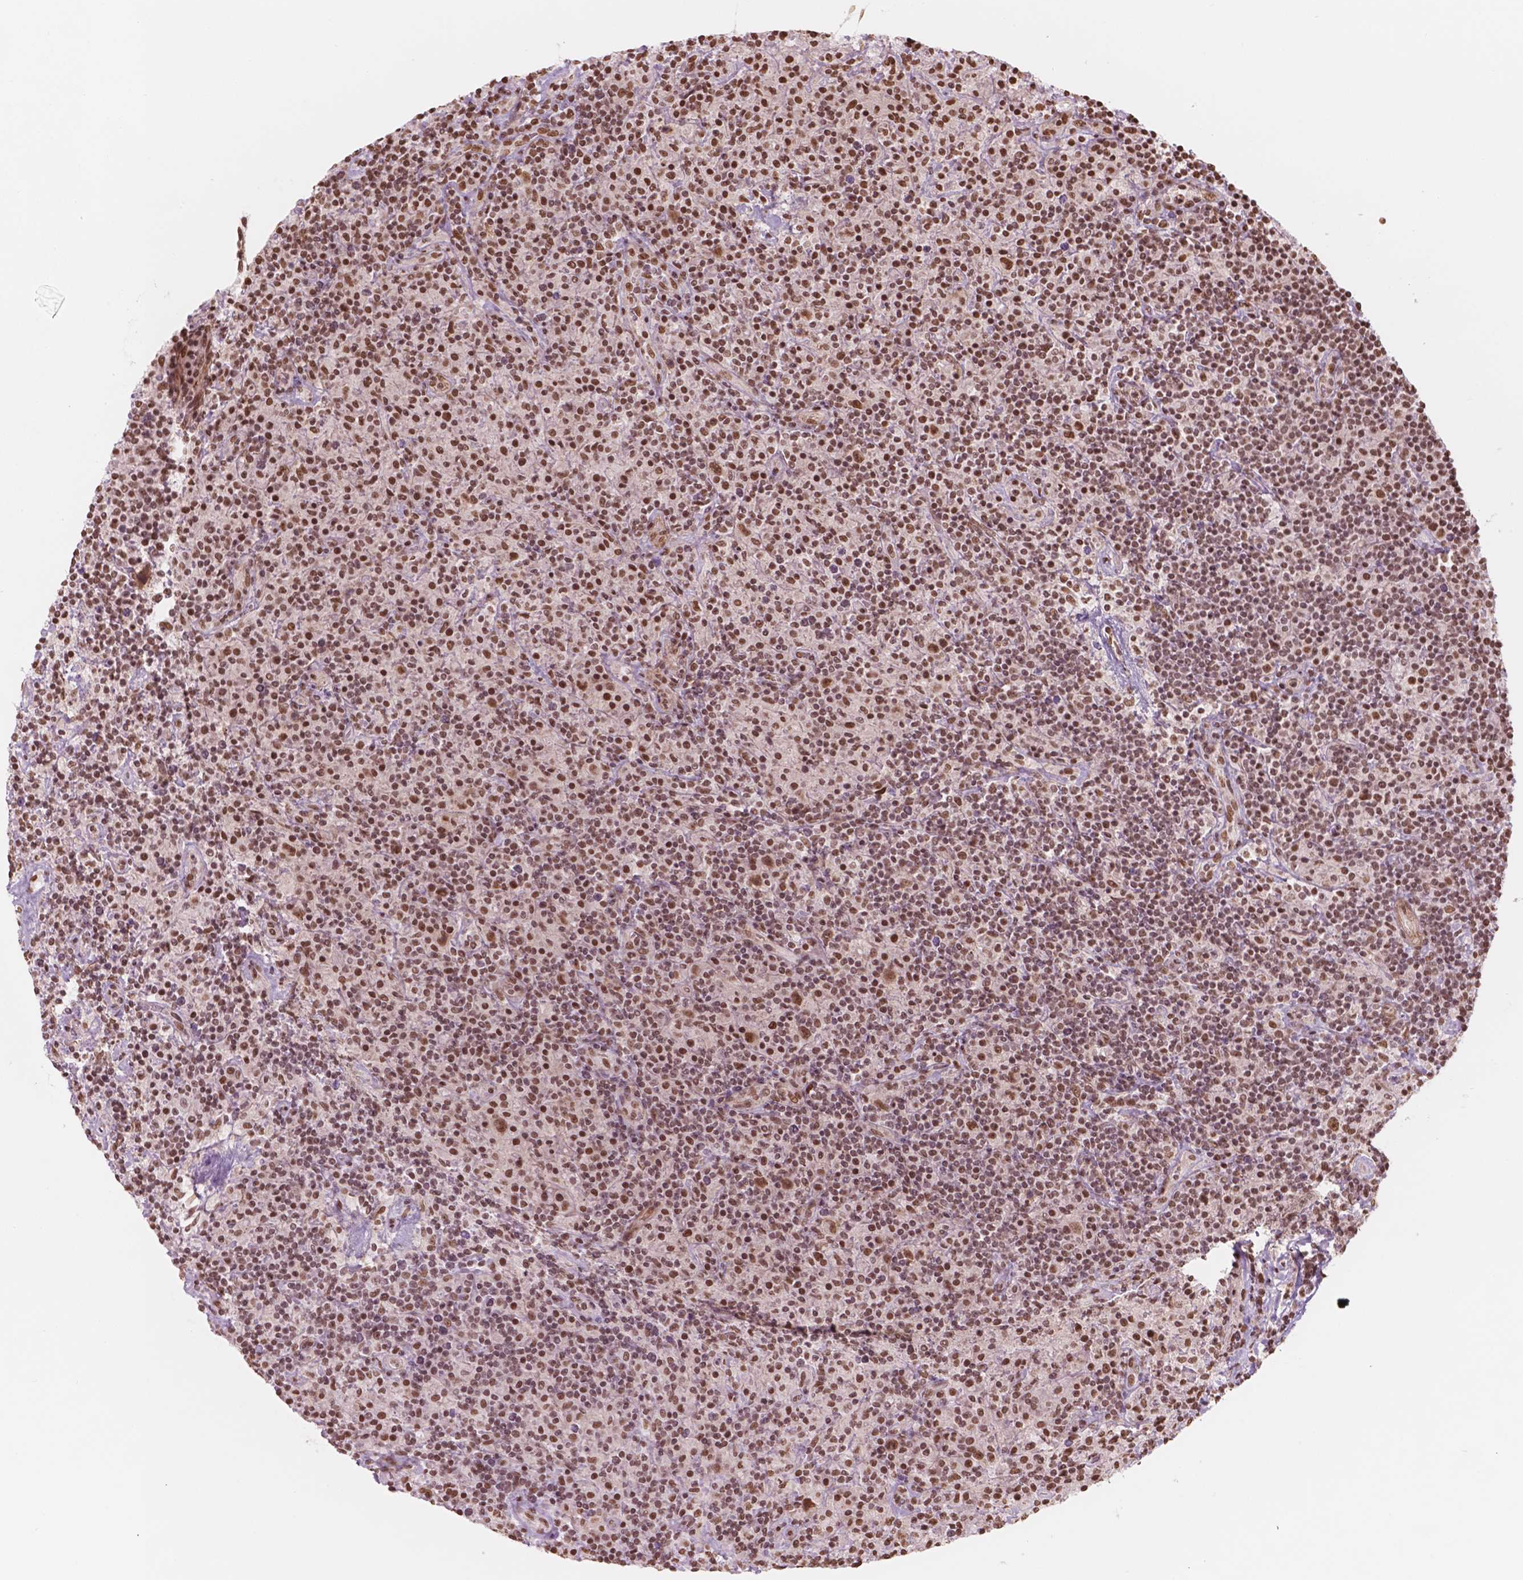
{"staining": {"intensity": "moderate", "quantity": ">75%", "location": "nuclear"}, "tissue": "lymphoma", "cell_type": "Tumor cells", "image_type": "cancer", "snomed": [{"axis": "morphology", "description": "Hodgkin's disease, NOS"}, {"axis": "topography", "description": "Lymph node"}], "caption": "A brown stain labels moderate nuclear positivity of a protein in Hodgkin's disease tumor cells. (DAB IHC with brightfield microscopy, high magnification).", "gene": "GTF3C5", "patient": {"sex": "male", "age": 70}}